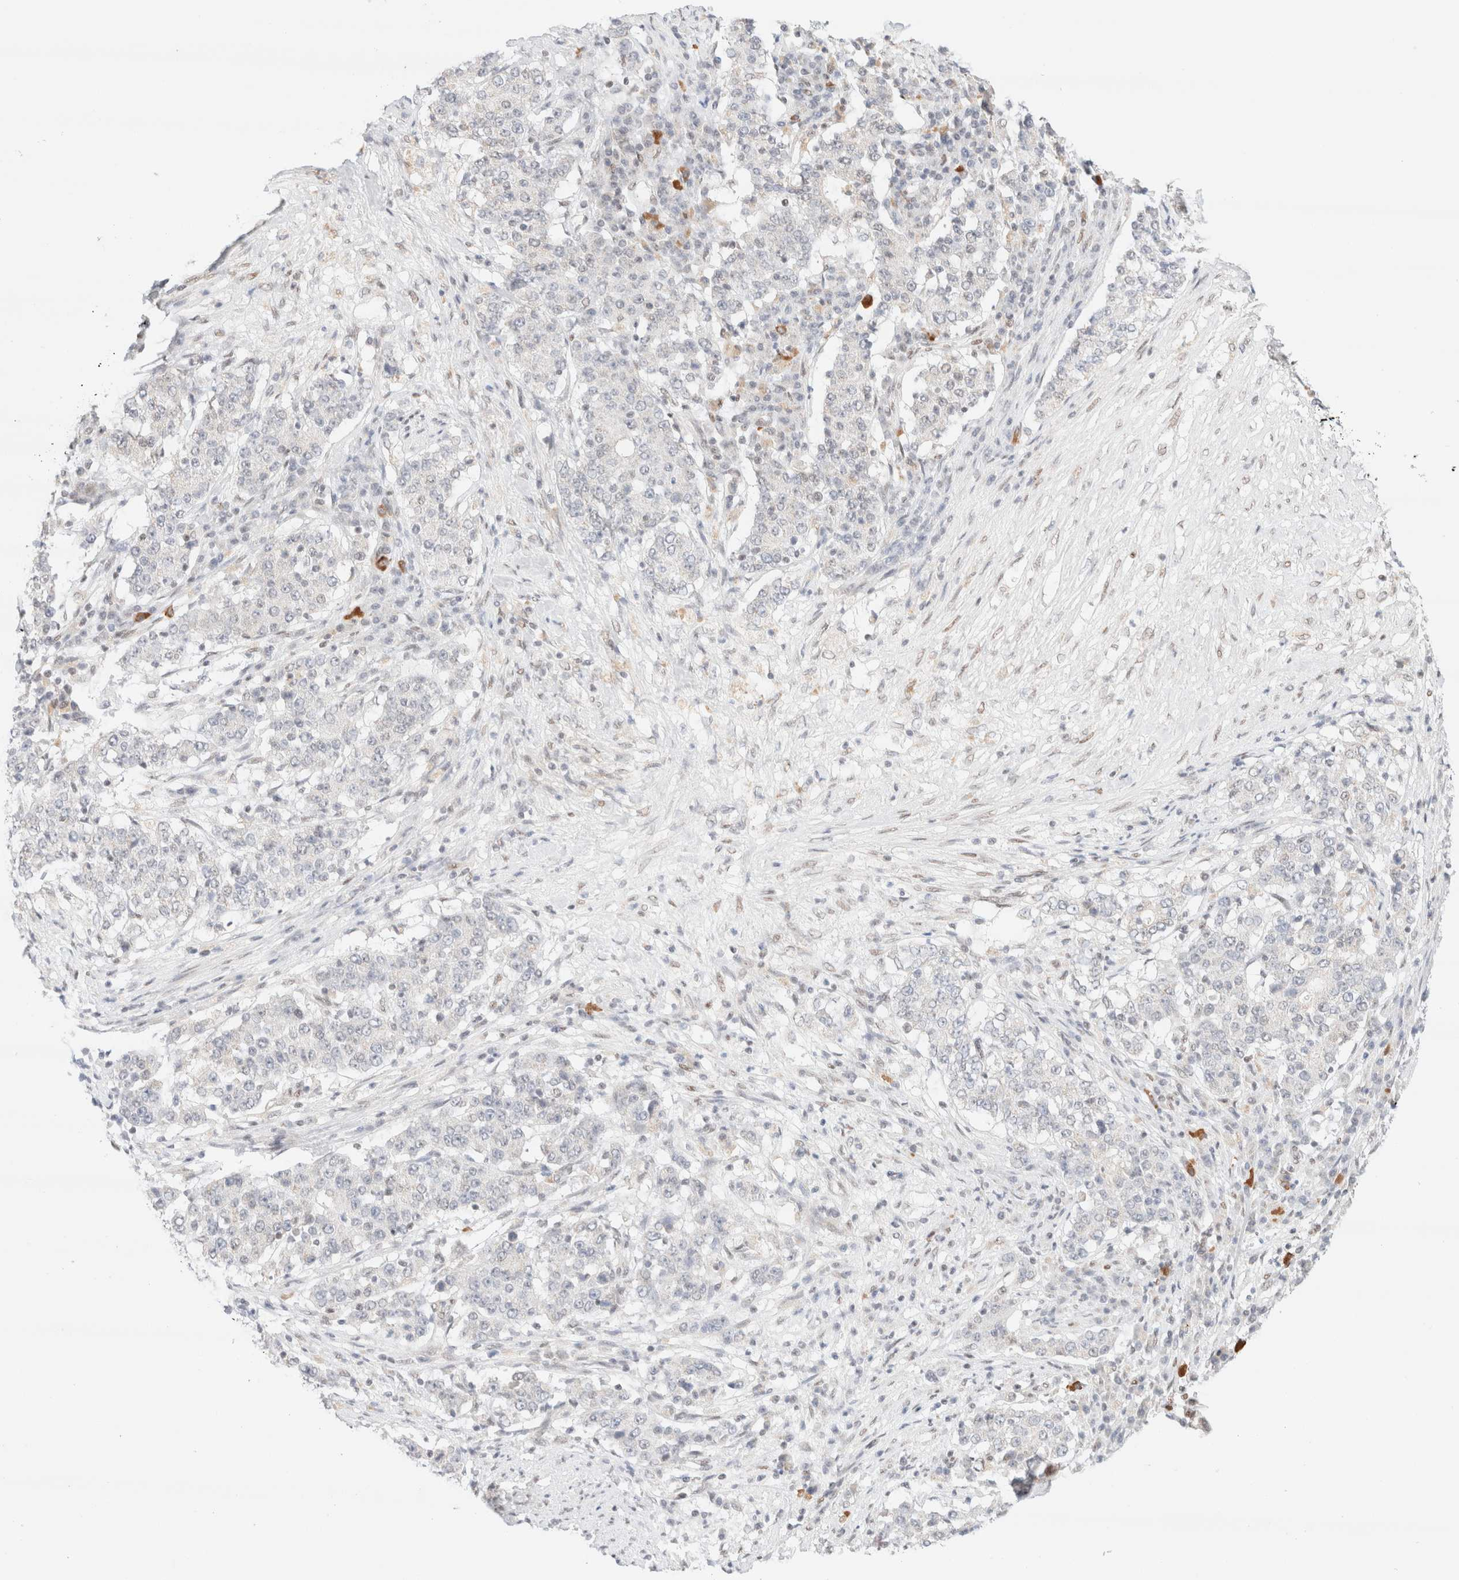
{"staining": {"intensity": "negative", "quantity": "none", "location": "none"}, "tissue": "stomach cancer", "cell_type": "Tumor cells", "image_type": "cancer", "snomed": [{"axis": "morphology", "description": "Adenocarcinoma, NOS"}, {"axis": "topography", "description": "Stomach"}], "caption": "Immunohistochemical staining of human stomach cancer demonstrates no significant expression in tumor cells. The staining is performed using DAB brown chromogen with nuclei counter-stained in using hematoxylin.", "gene": "CIC", "patient": {"sex": "male", "age": 59}}